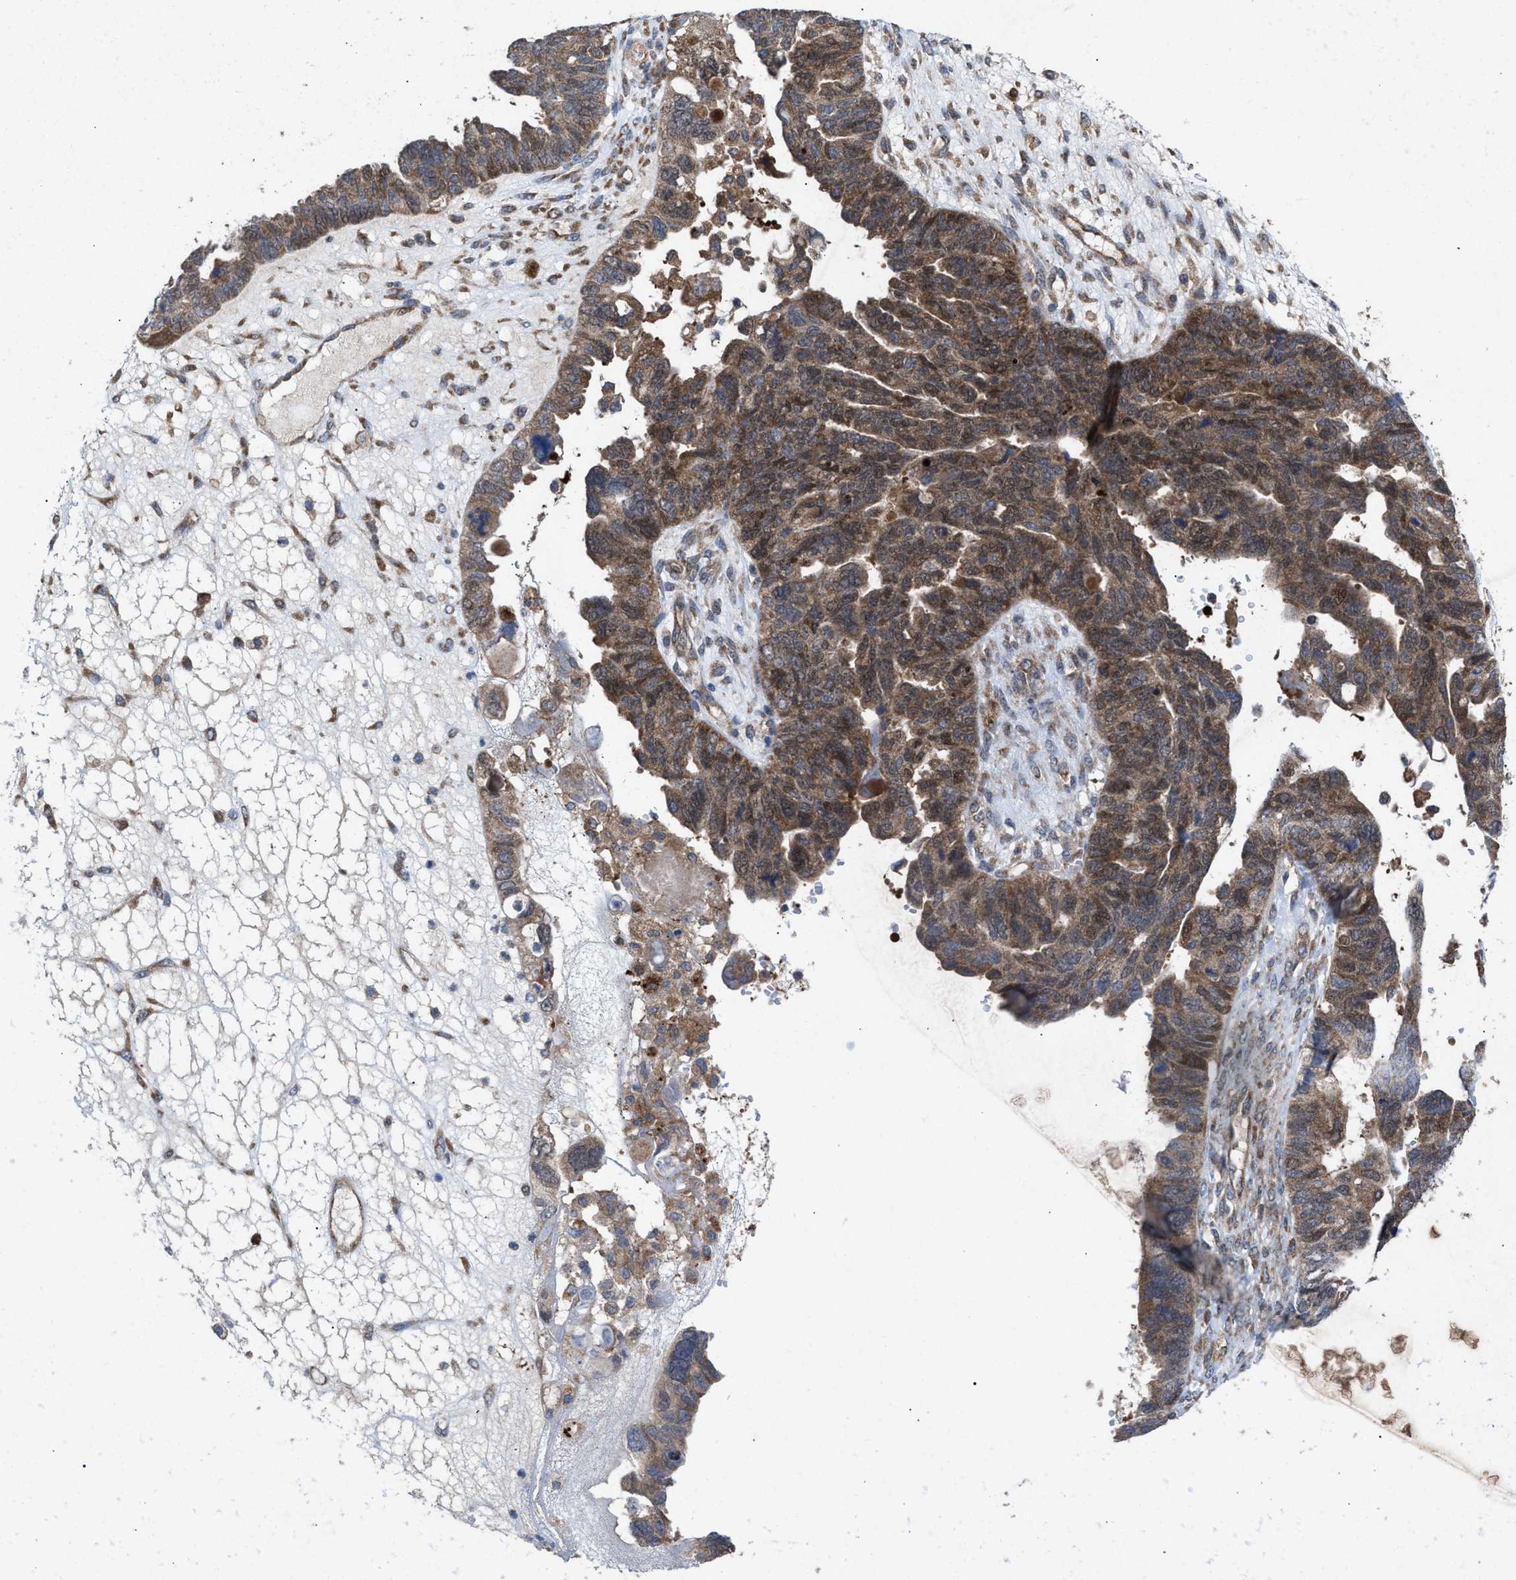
{"staining": {"intensity": "moderate", "quantity": ">75%", "location": "cytoplasmic/membranous"}, "tissue": "ovarian cancer", "cell_type": "Tumor cells", "image_type": "cancer", "snomed": [{"axis": "morphology", "description": "Cystadenocarcinoma, serous, NOS"}, {"axis": "topography", "description": "Ovary"}], "caption": "Ovarian cancer stained with a protein marker shows moderate staining in tumor cells.", "gene": "MSI2", "patient": {"sex": "female", "age": 79}}